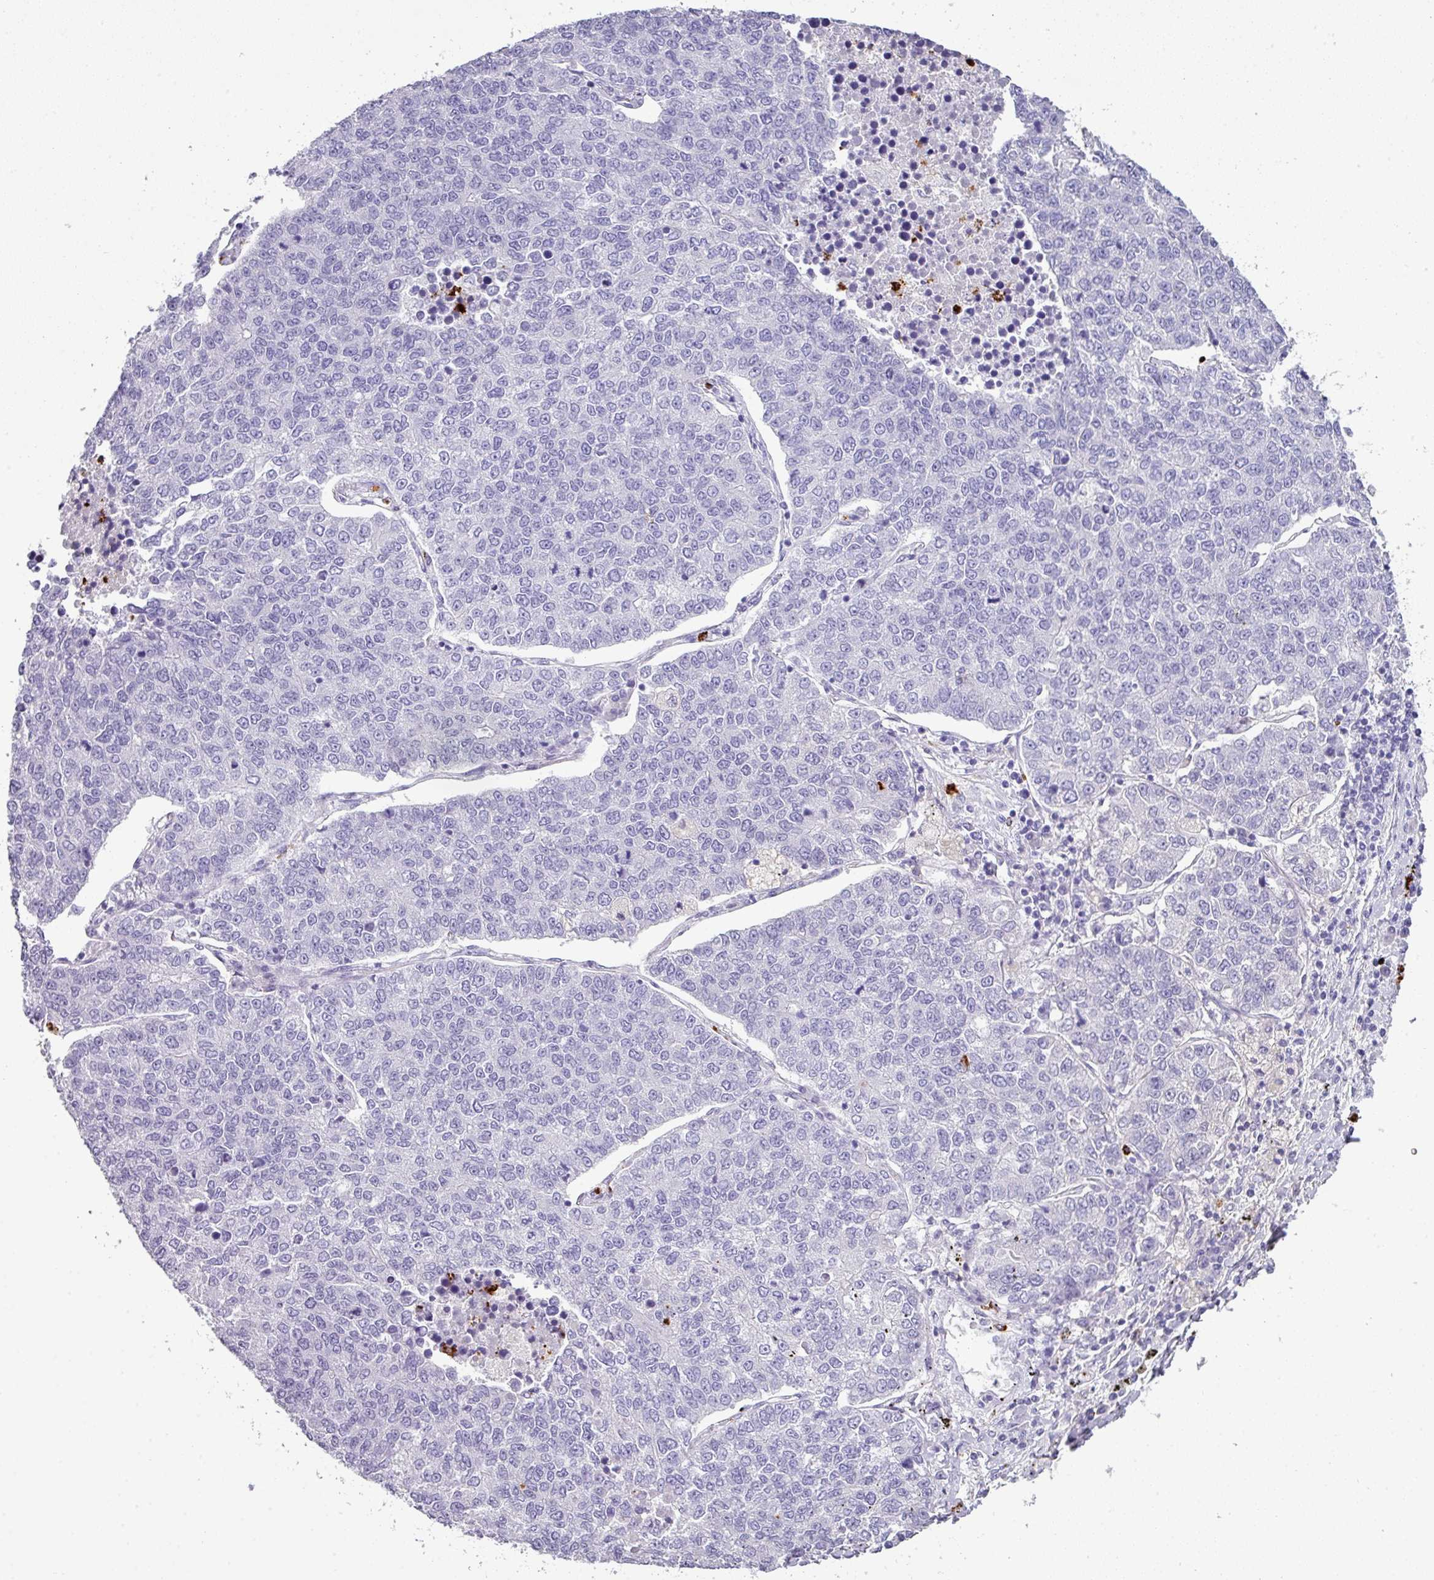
{"staining": {"intensity": "negative", "quantity": "none", "location": "none"}, "tissue": "lung cancer", "cell_type": "Tumor cells", "image_type": "cancer", "snomed": [{"axis": "morphology", "description": "Adenocarcinoma, NOS"}, {"axis": "topography", "description": "Lung"}], "caption": "High magnification brightfield microscopy of adenocarcinoma (lung) stained with DAB (brown) and counterstained with hematoxylin (blue): tumor cells show no significant staining.", "gene": "CTSG", "patient": {"sex": "male", "age": 49}}